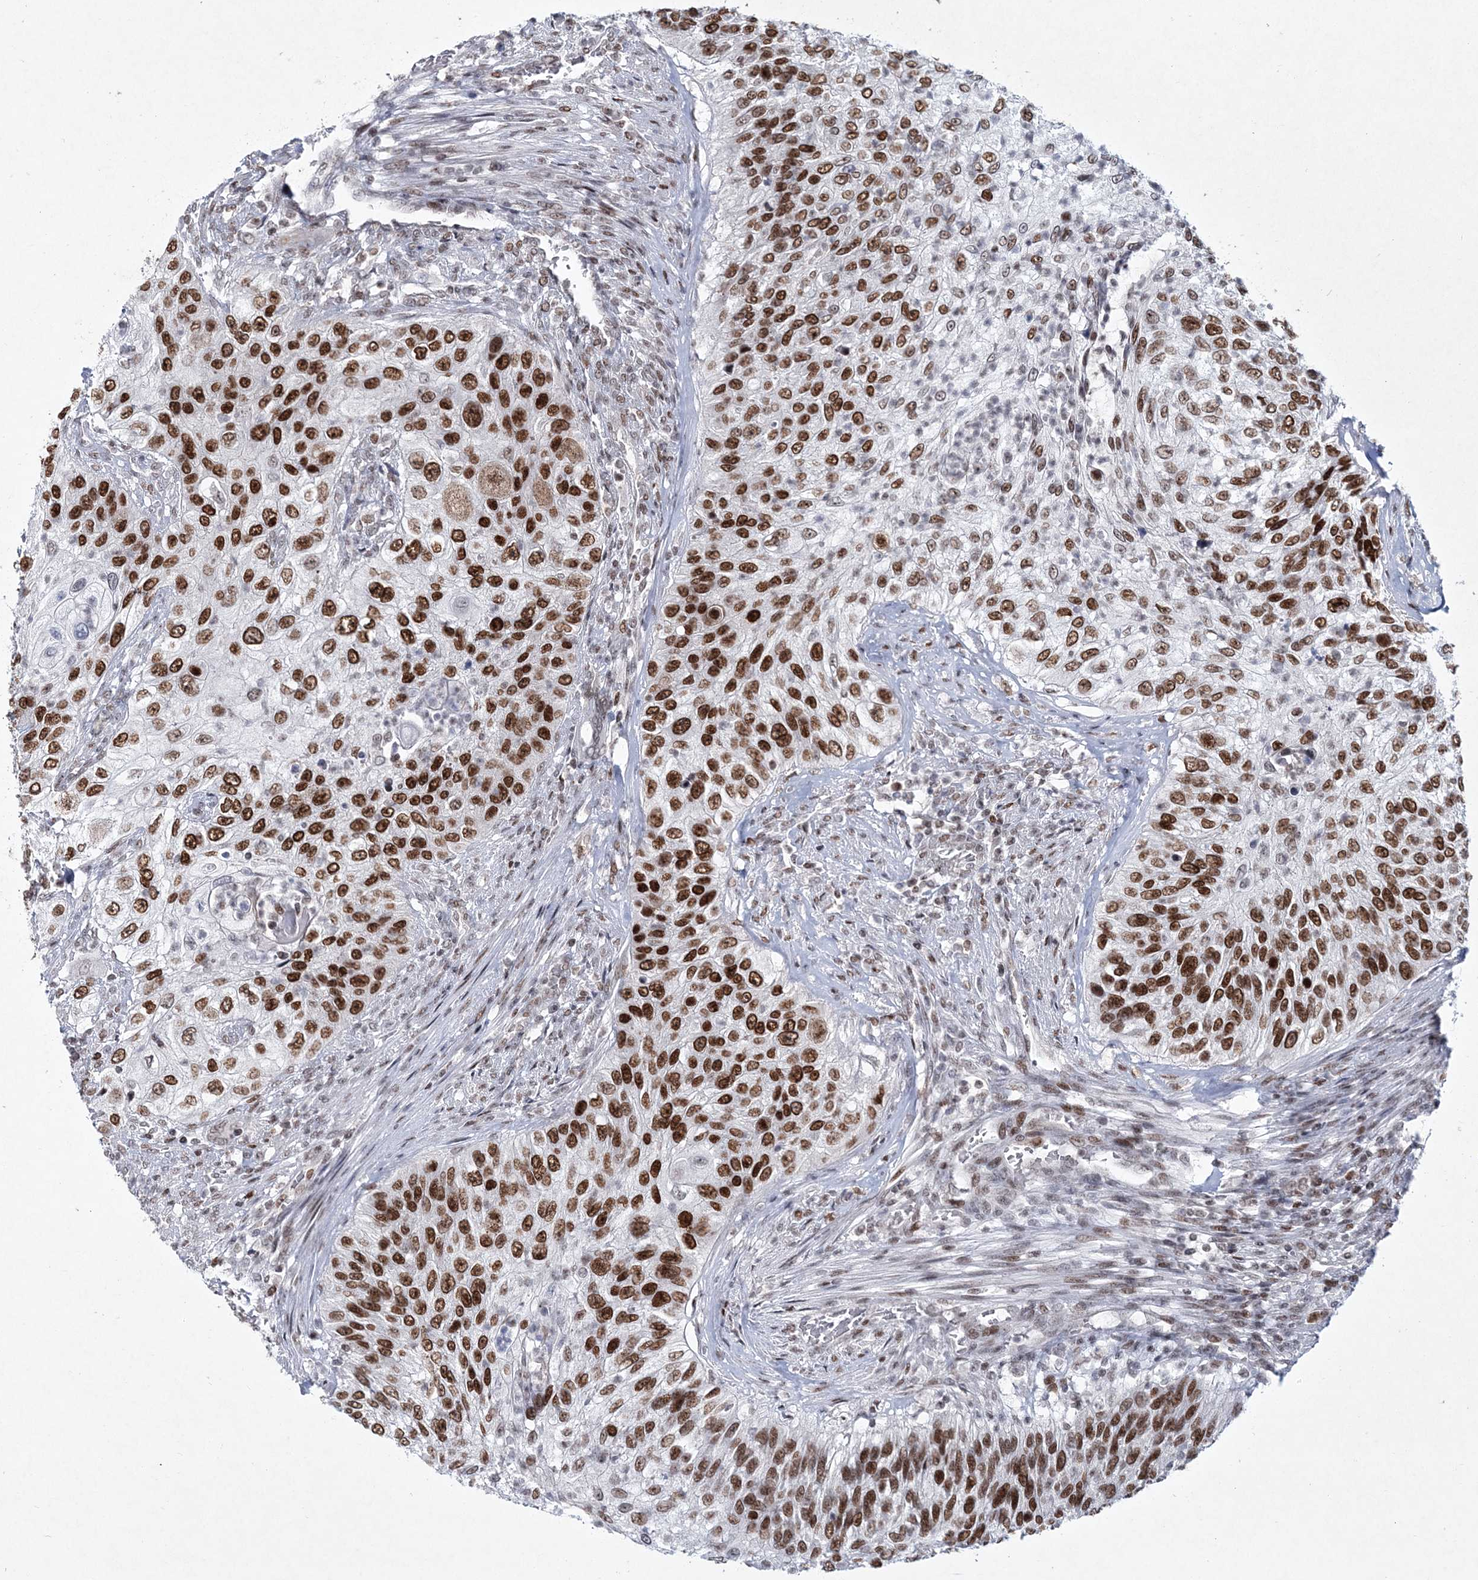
{"staining": {"intensity": "strong", "quantity": ">75%", "location": "nuclear"}, "tissue": "urothelial cancer", "cell_type": "Tumor cells", "image_type": "cancer", "snomed": [{"axis": "morphology", "description": "Urothelial carcinoma, High grade"}, {"axis": "topography", "description": "Urinary bladder"}], "caption": "A brown stain shows strong nuclear expression of a protein in urothelial cancer tumor cells.", "gene": "LRRFIP2", "patient": {"sex": "female", "age": 60}}